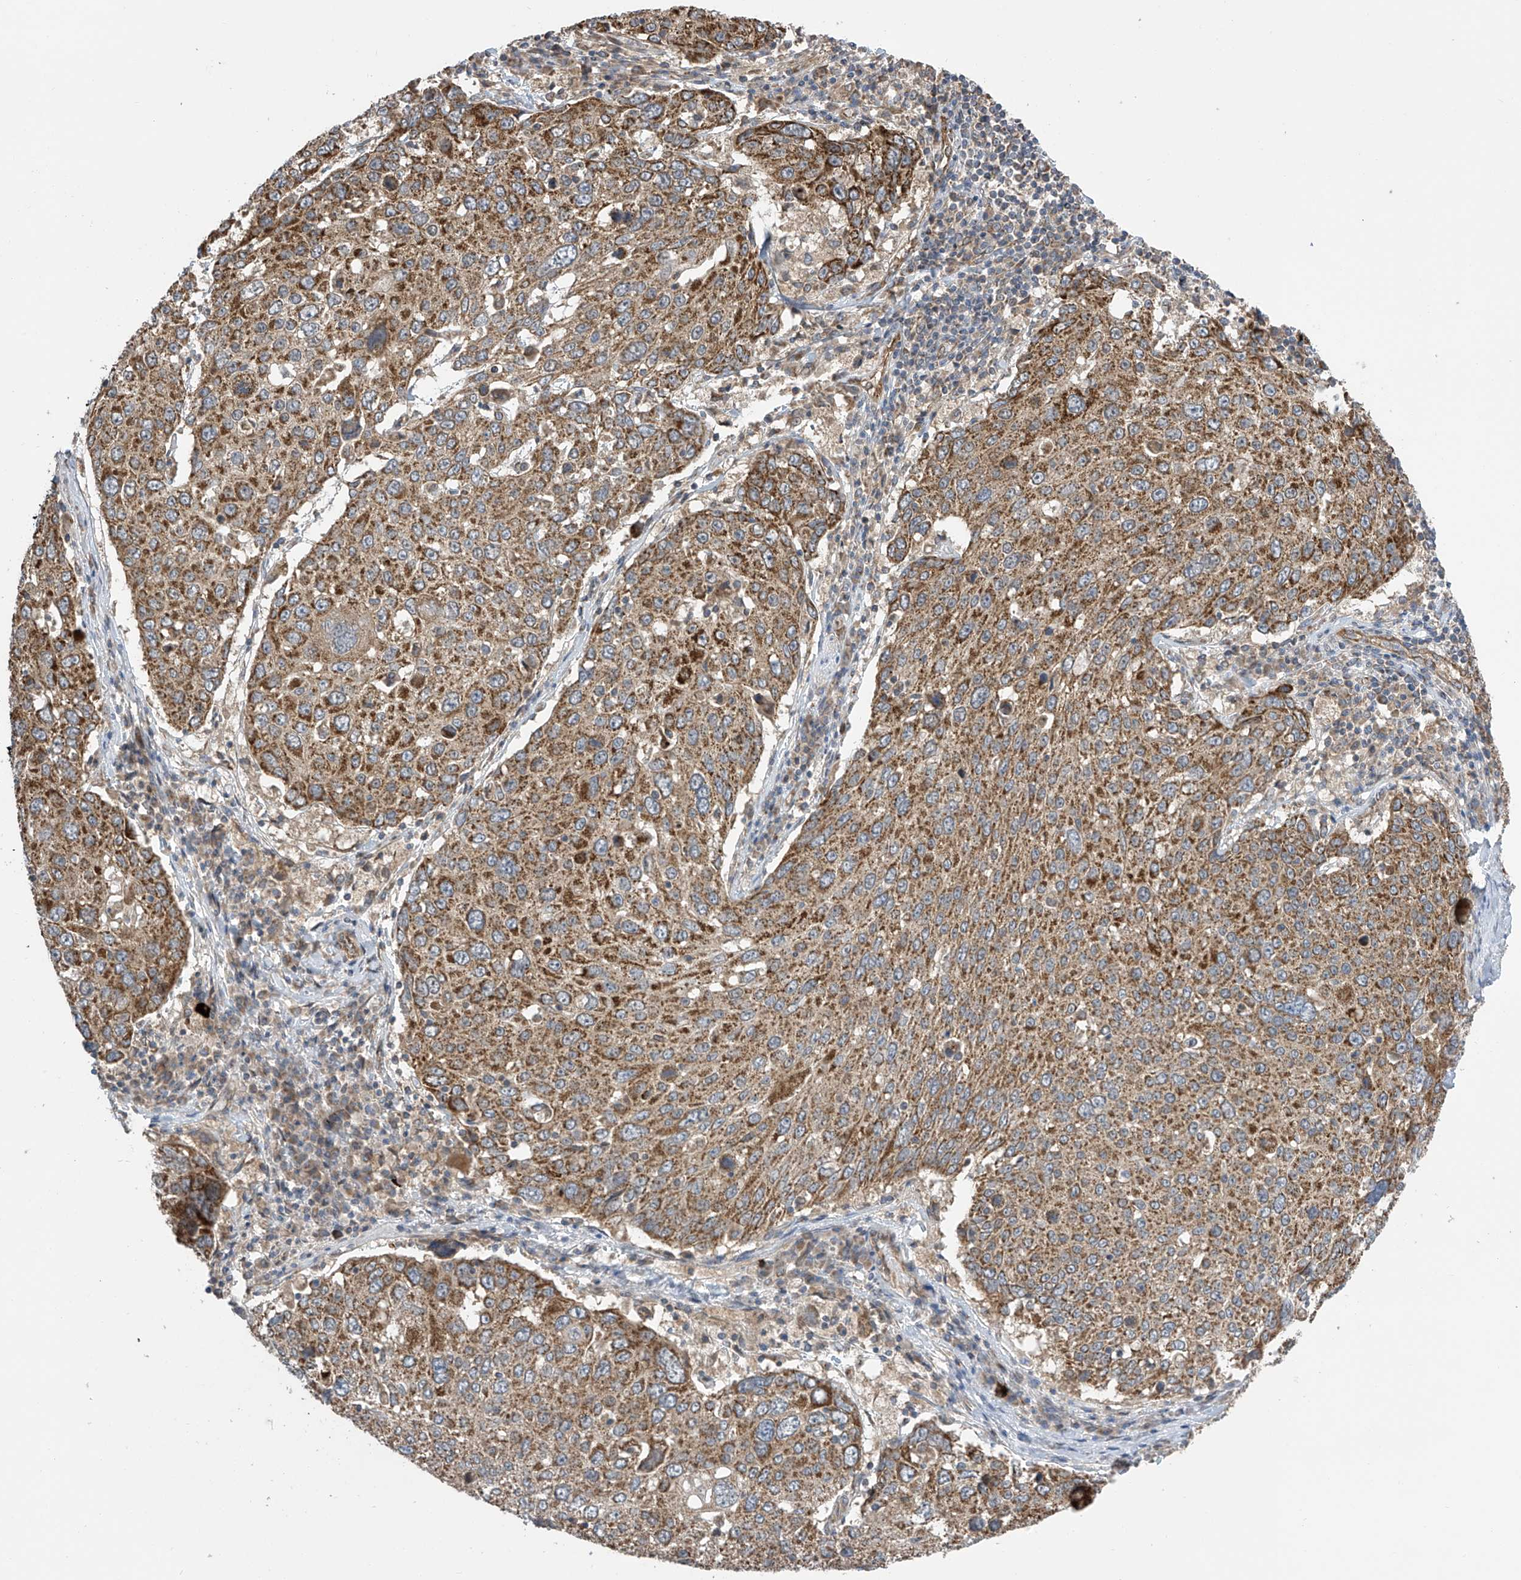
{"staining": {"intensity": "moderate", "quantity": ">75%", "location": "cytoplasmic/membranous"}, "tissue": "lung cancer", "cell_type": "Tumor cells", "image_type": "cancer", "snomed": [{"axis": "morphology", "description": "Squamous cell carcinoma, NOS"}, {"axis": "topography", "description": "Lung"}], "caption": "The immunohistochemical stain shows moderate cytoplasmic/membranous expression in tumor cells of squamous cell carcinoma (lung) tissue. (brown staining indicates protein expression, while blue staining denotes nuclei).", "gene": "PNPT1", "patient": {"sex": "male", "age": 65}}